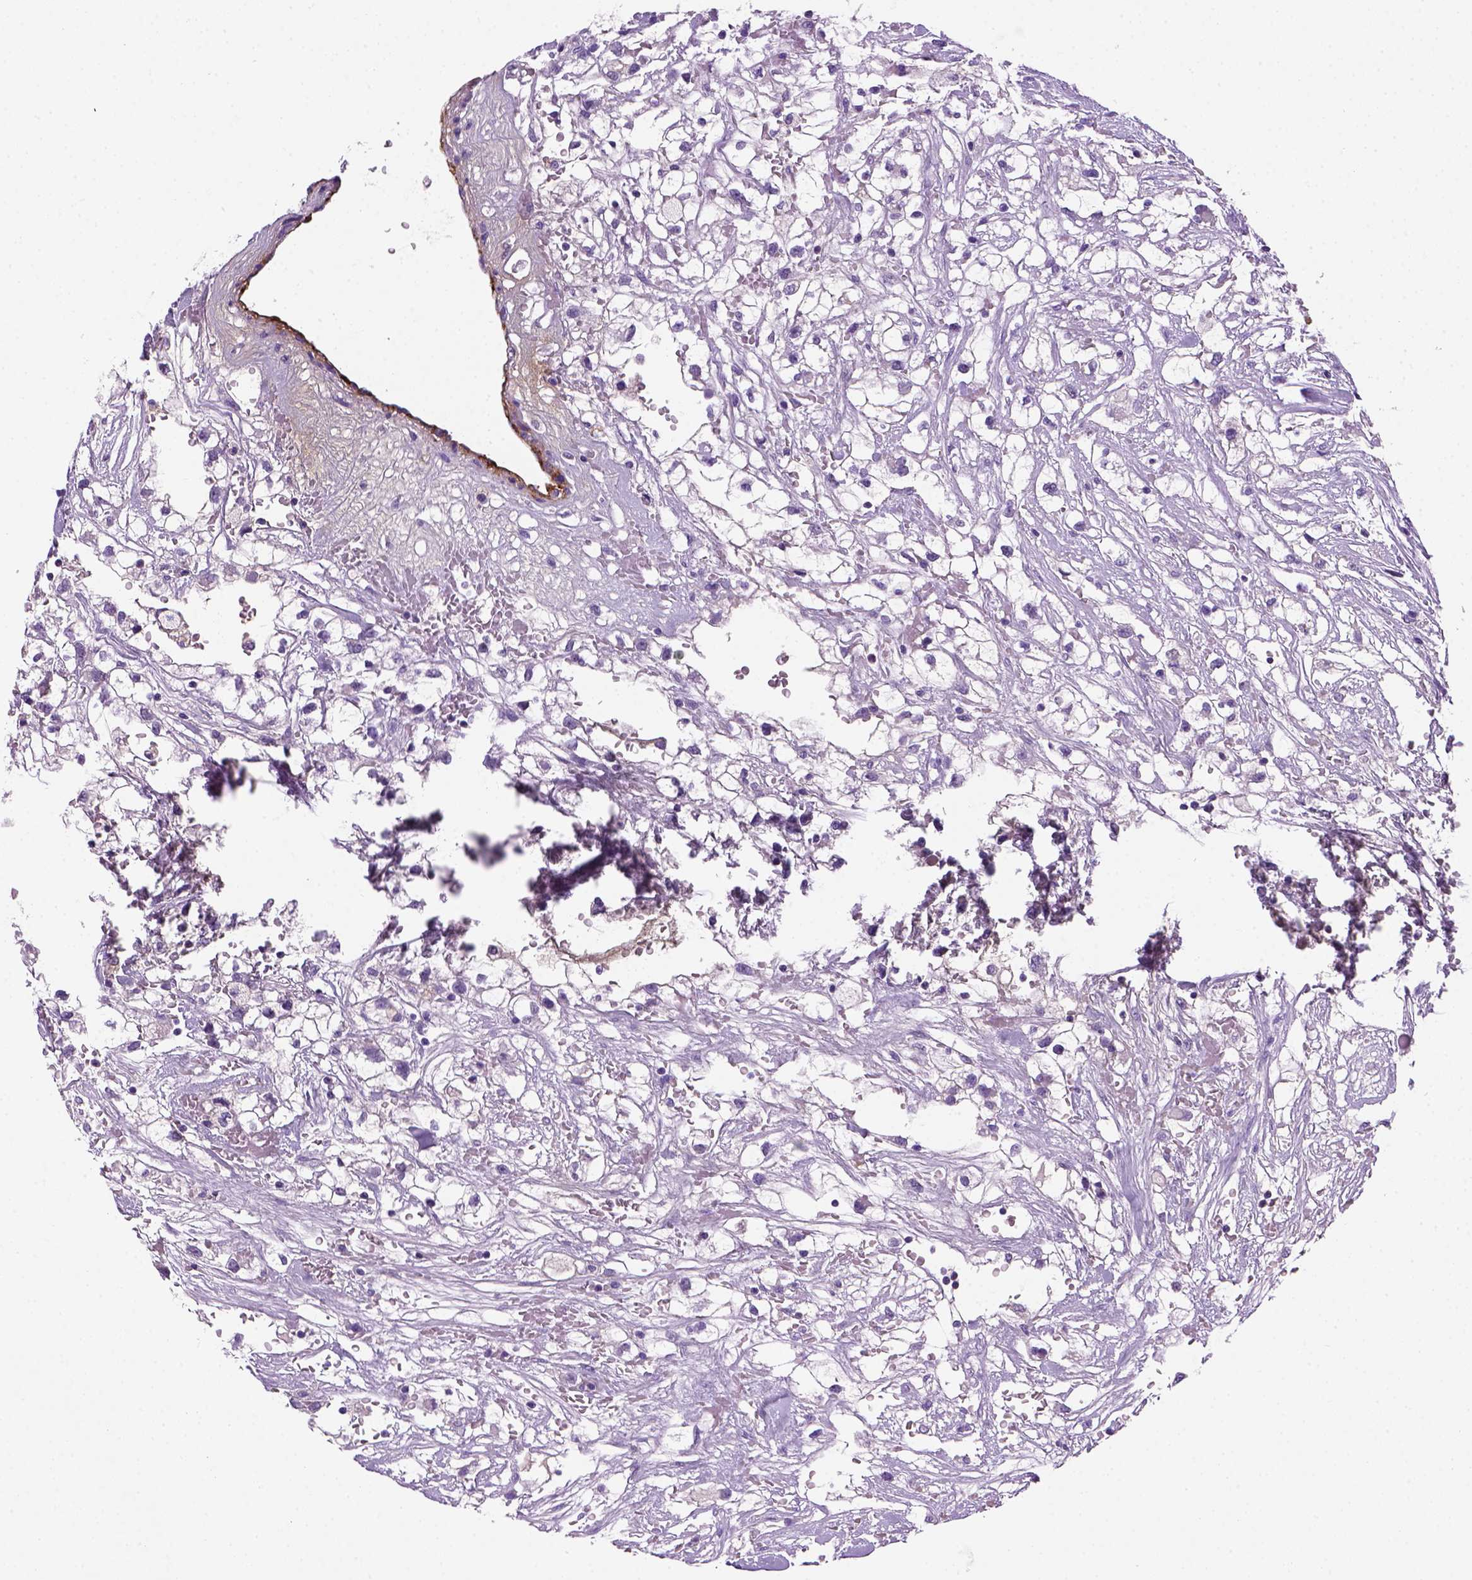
{"staining": {"intensity": "negative", "quantity": "none", "location": "none"}, "tissue": "renal cancer", "cell_type": "Tumor cells", "image_type": "cancer", "snomed": [{"axis": "morphology", "description": "Adenocarcinoma, NOS"}, {"axis": "topography", "description": "Kidney"}], "caption": "An immunohistochemistry image of renal cancer is shown. There is no staining in tumor cells of renal cancer.", "gene": "VWF", "patient": {"sex": "male", "age": 59}}